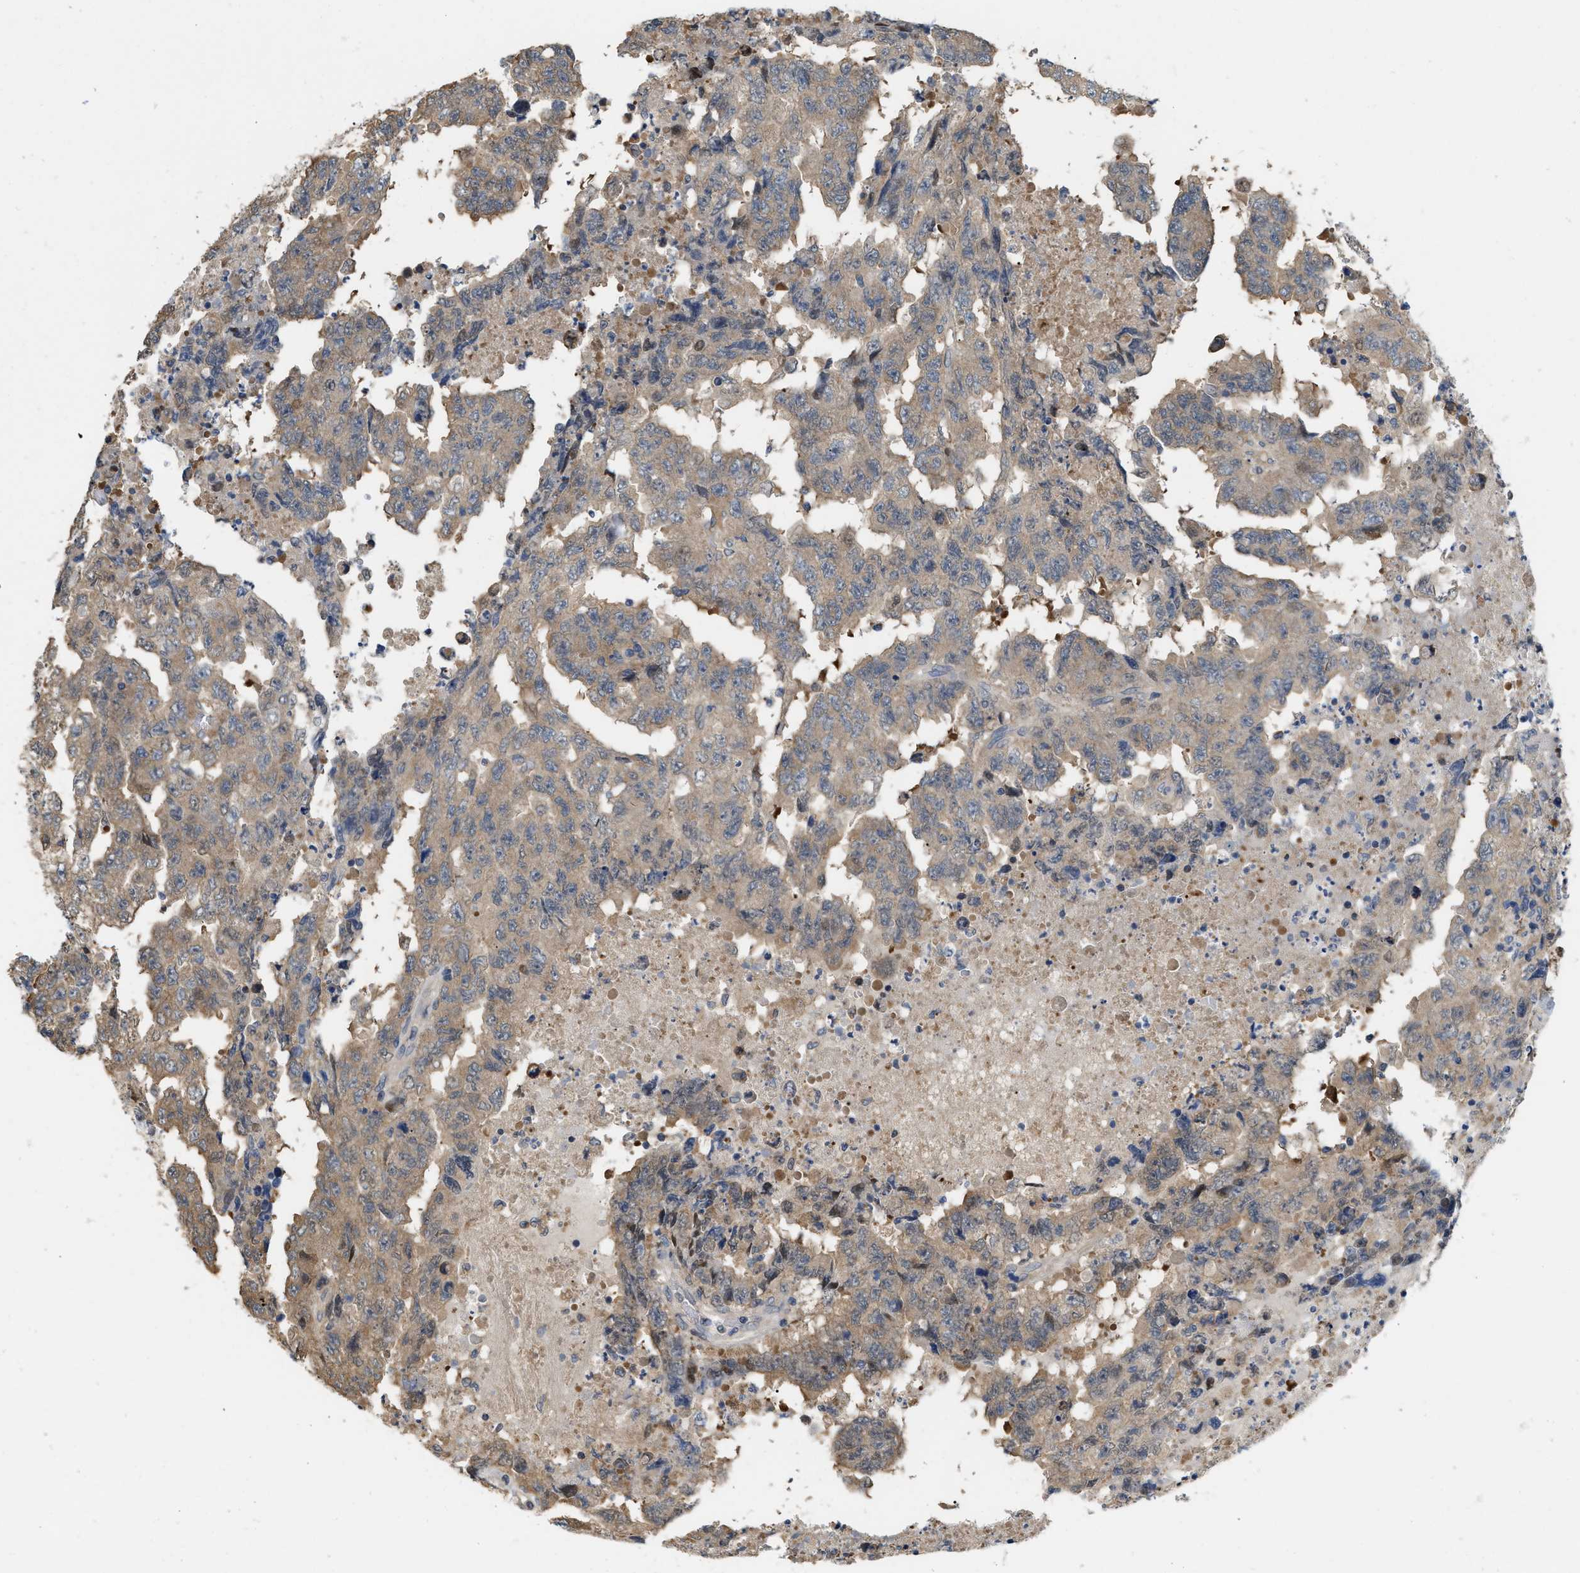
{"staining": {"intensity": "weak", "quantity": ">75%", "location": "cytoplasmic/membranous"}, "tissue": "testis cancer", "cell_type": "Tumor cells", "image_type": "cancer", "snomed": [{"axis": "morphology", "description": "Necrosis, NOS"}, {"axis": "morphology", "description": "Carcinoma, Embryonal, NOS"}, {"axis": "topography", "description": "Testis"}], "caption": "Protein expression analysis of testis cancer exhibits weak cytoplasmic/membranous positivity in approximately >75% of tumor cells. (DAB IHC, brown staining for protein, blue staining for nuclei).", "gene": "CSNK1A1", "patient": {"sex": "male", "age": 19}}